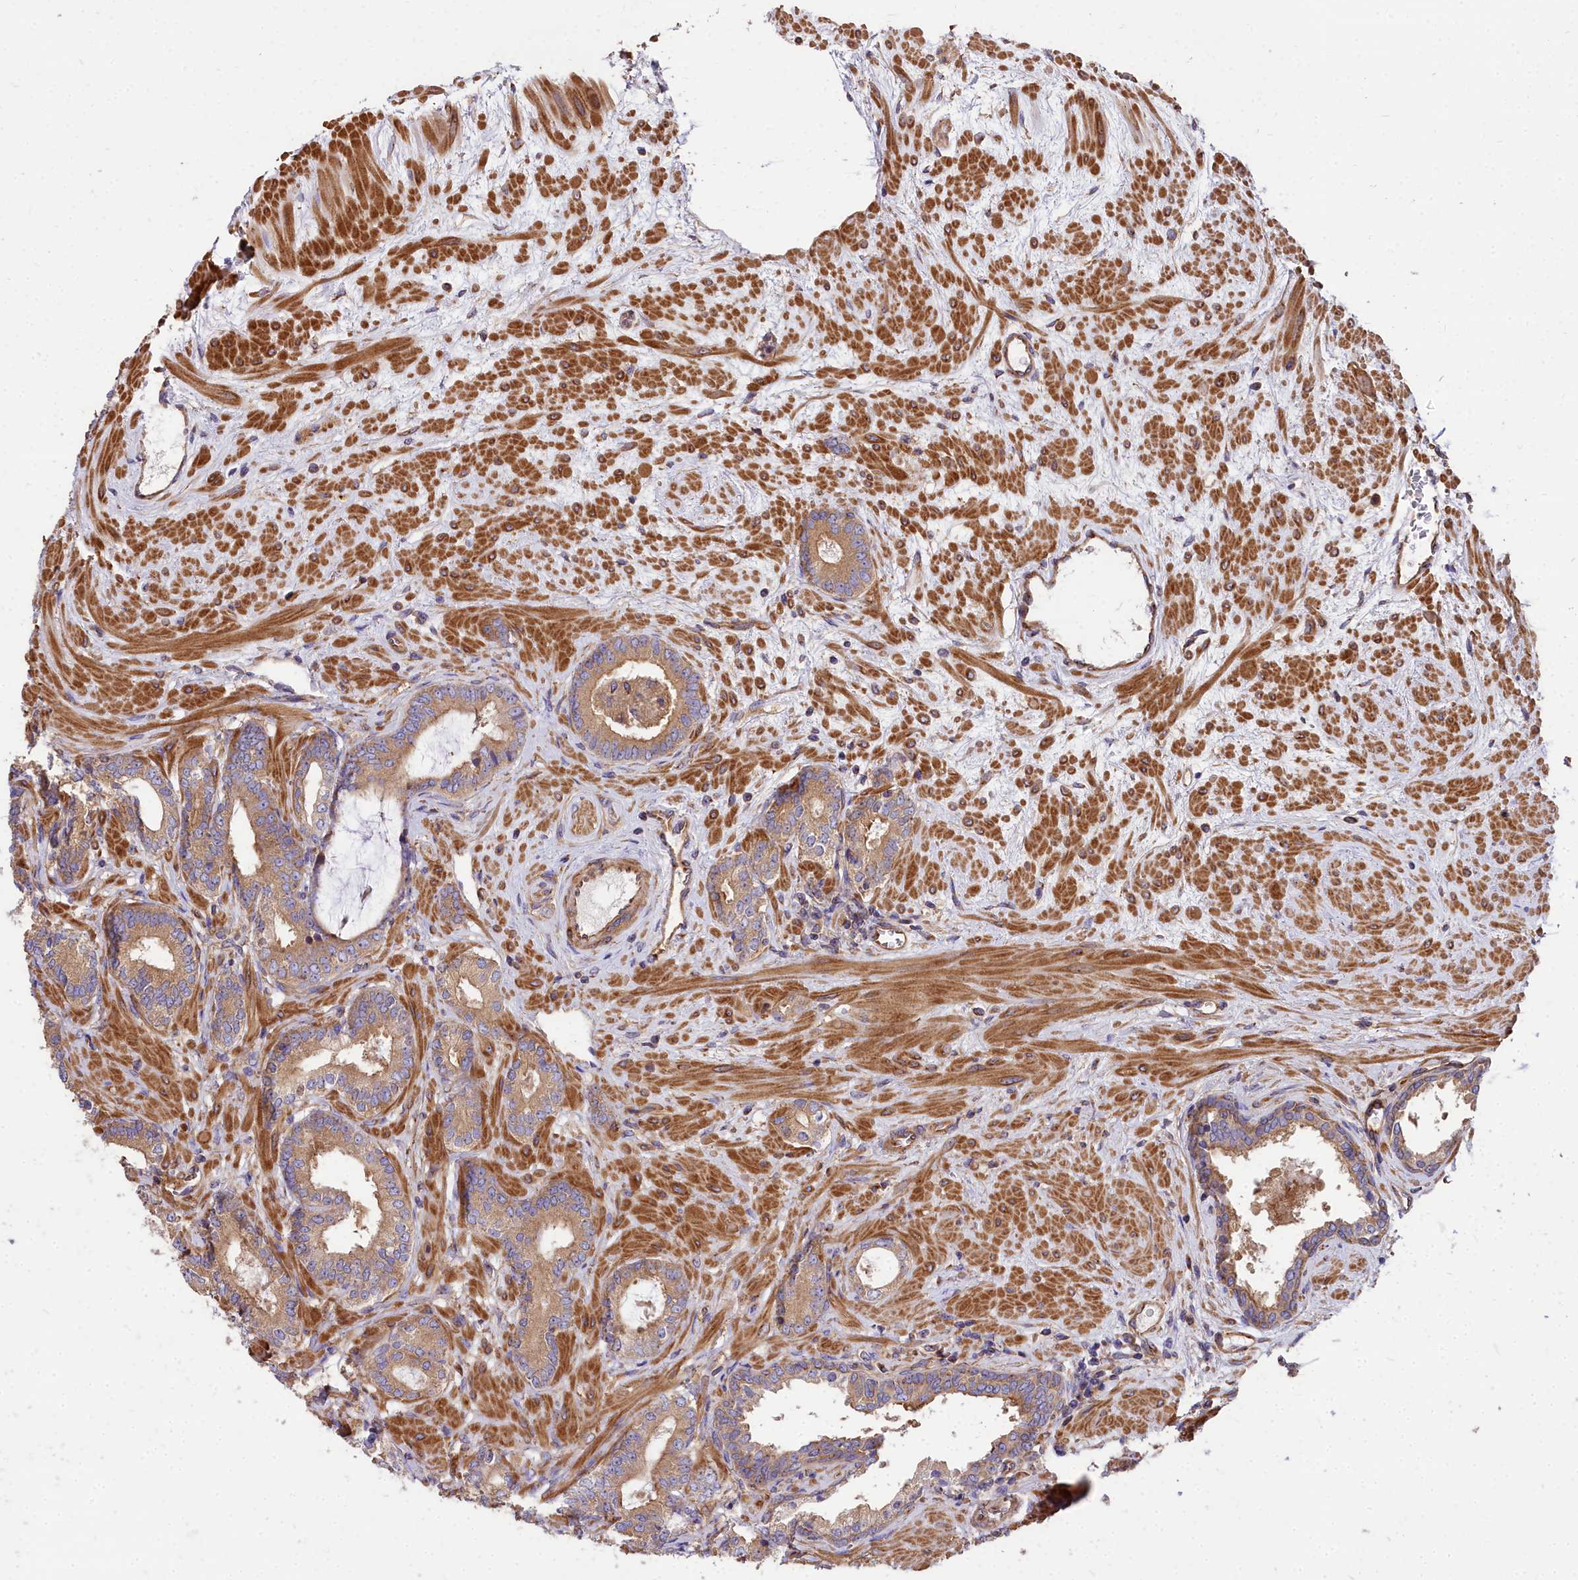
{"staining": {"intensity": "moderate", "quantity": ">75%", "location": "cytoplasmic/membranous"}, "tissue": "prostate cancer", "cell_type": "Tumor cells", "image_type": "cancer", "snomed": [{"axis": "morphology", "description": "Adenocarcinoma, High grade"}, {"axis": "topography", "description": "Prostate"}], "caption": "Immunohistochemical staining of human prostate high-grade adenocarcinoma exhibits moderate cytoplasmic/membranous protein staining in about >75% of tumor cells.", "gene": "DCTN3", "patient": {"sex": "male", "age": 64}}